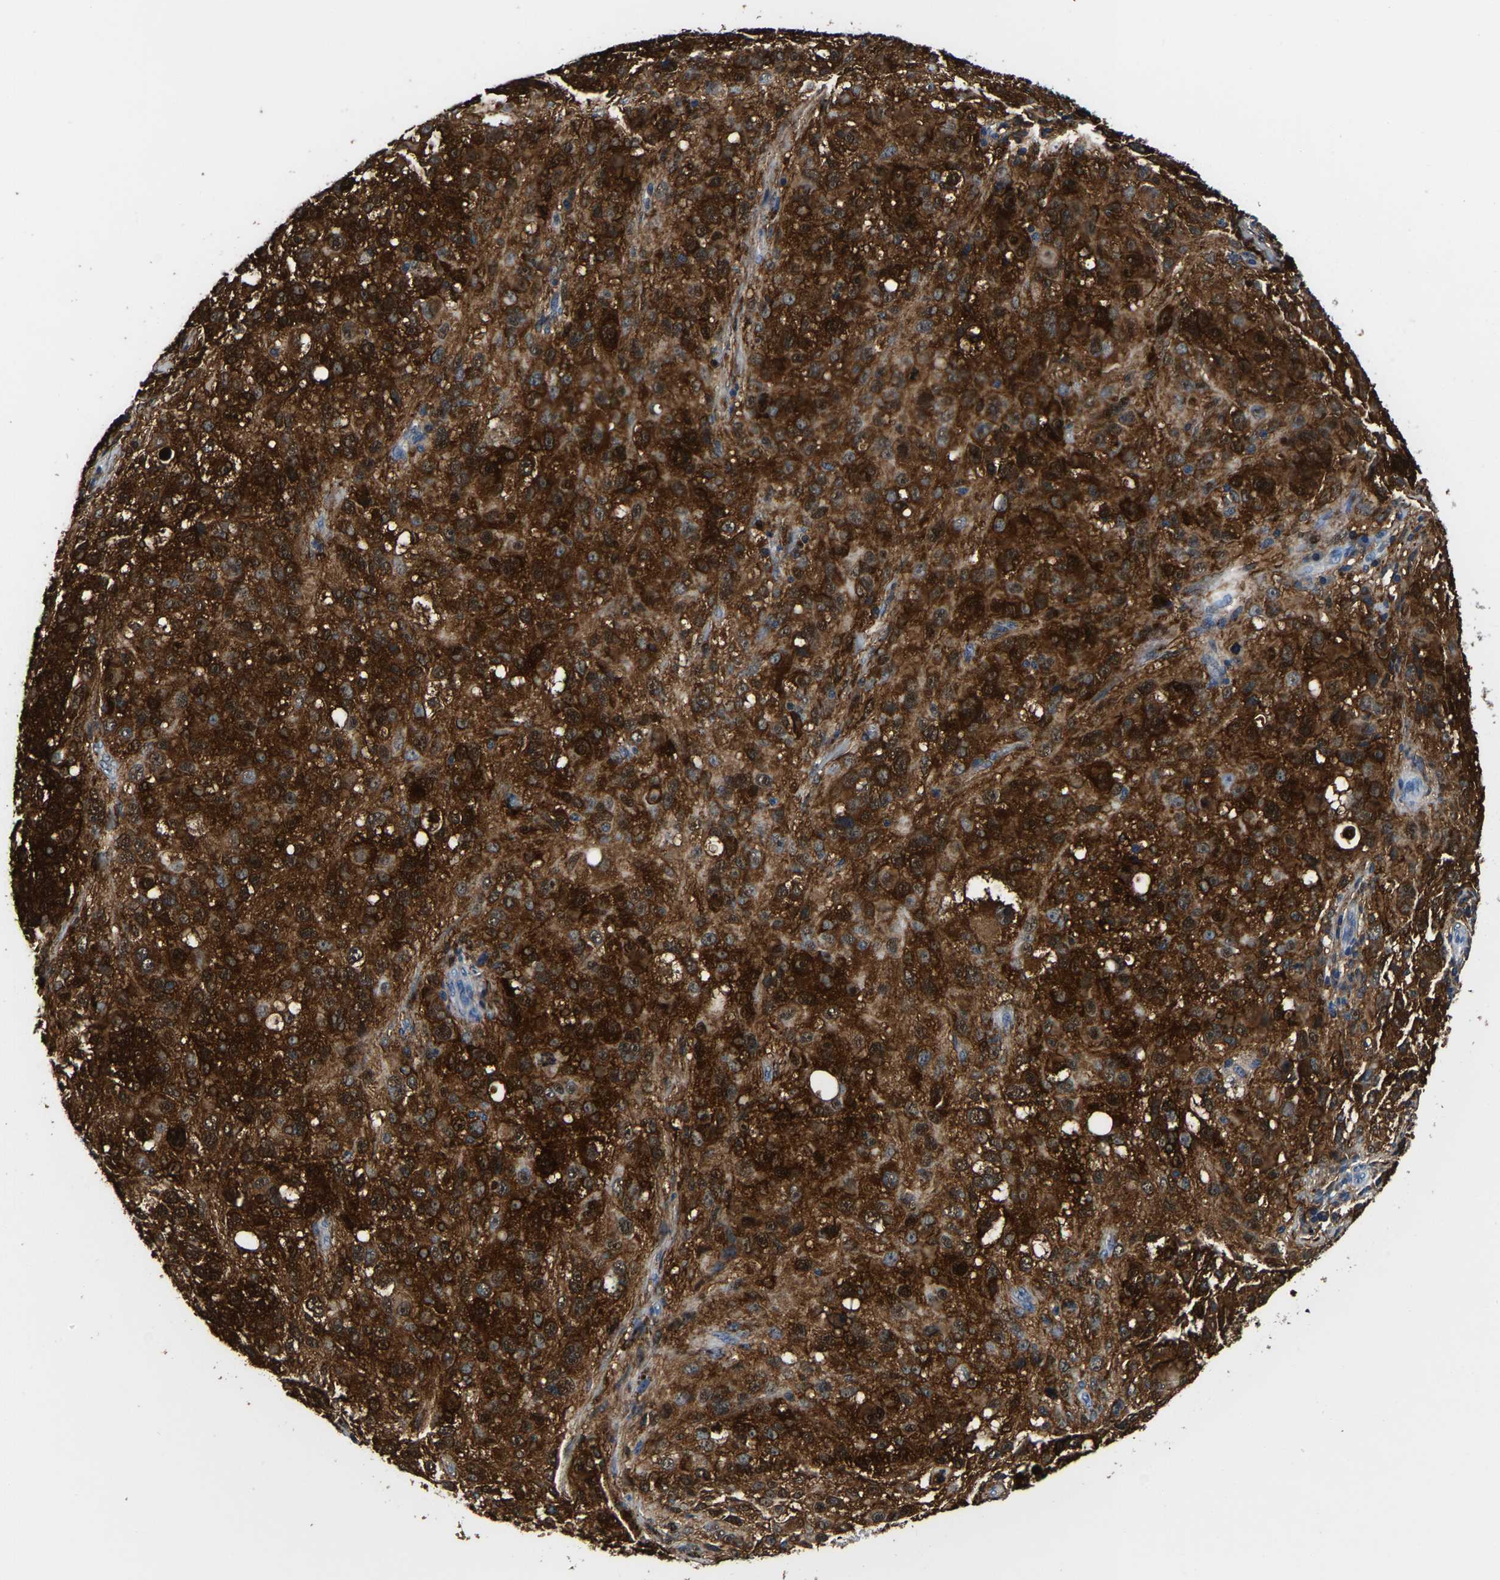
{"staining": {"intensity": "strong", "quantity": ">75%", "location": "cytoplasmic/membranous,nuclear"}, "tissue": "melanoma", "cell_type": "Tumor cells", "image_type": "cancer", "snomed": [{"axis": "morphology", "description": "Necrosis, NOS"}, {"axis": "morphology", "description": "Malignant melanoma, NOS"}, {"axis": "topography", "description": "Skin"}], "caption": "Immunohistochemistry (DAB (3,3'-diaminobenzidine)) staining of melanoma displays strong cytoplasmic/membranous and nuclear protein staining in about >75% of tumor cells. (brown staining indicates protein expression, while blue staining denotes nuclei).", "gene": "S100A13", "patient": {"sex": "female", "age": 87}}